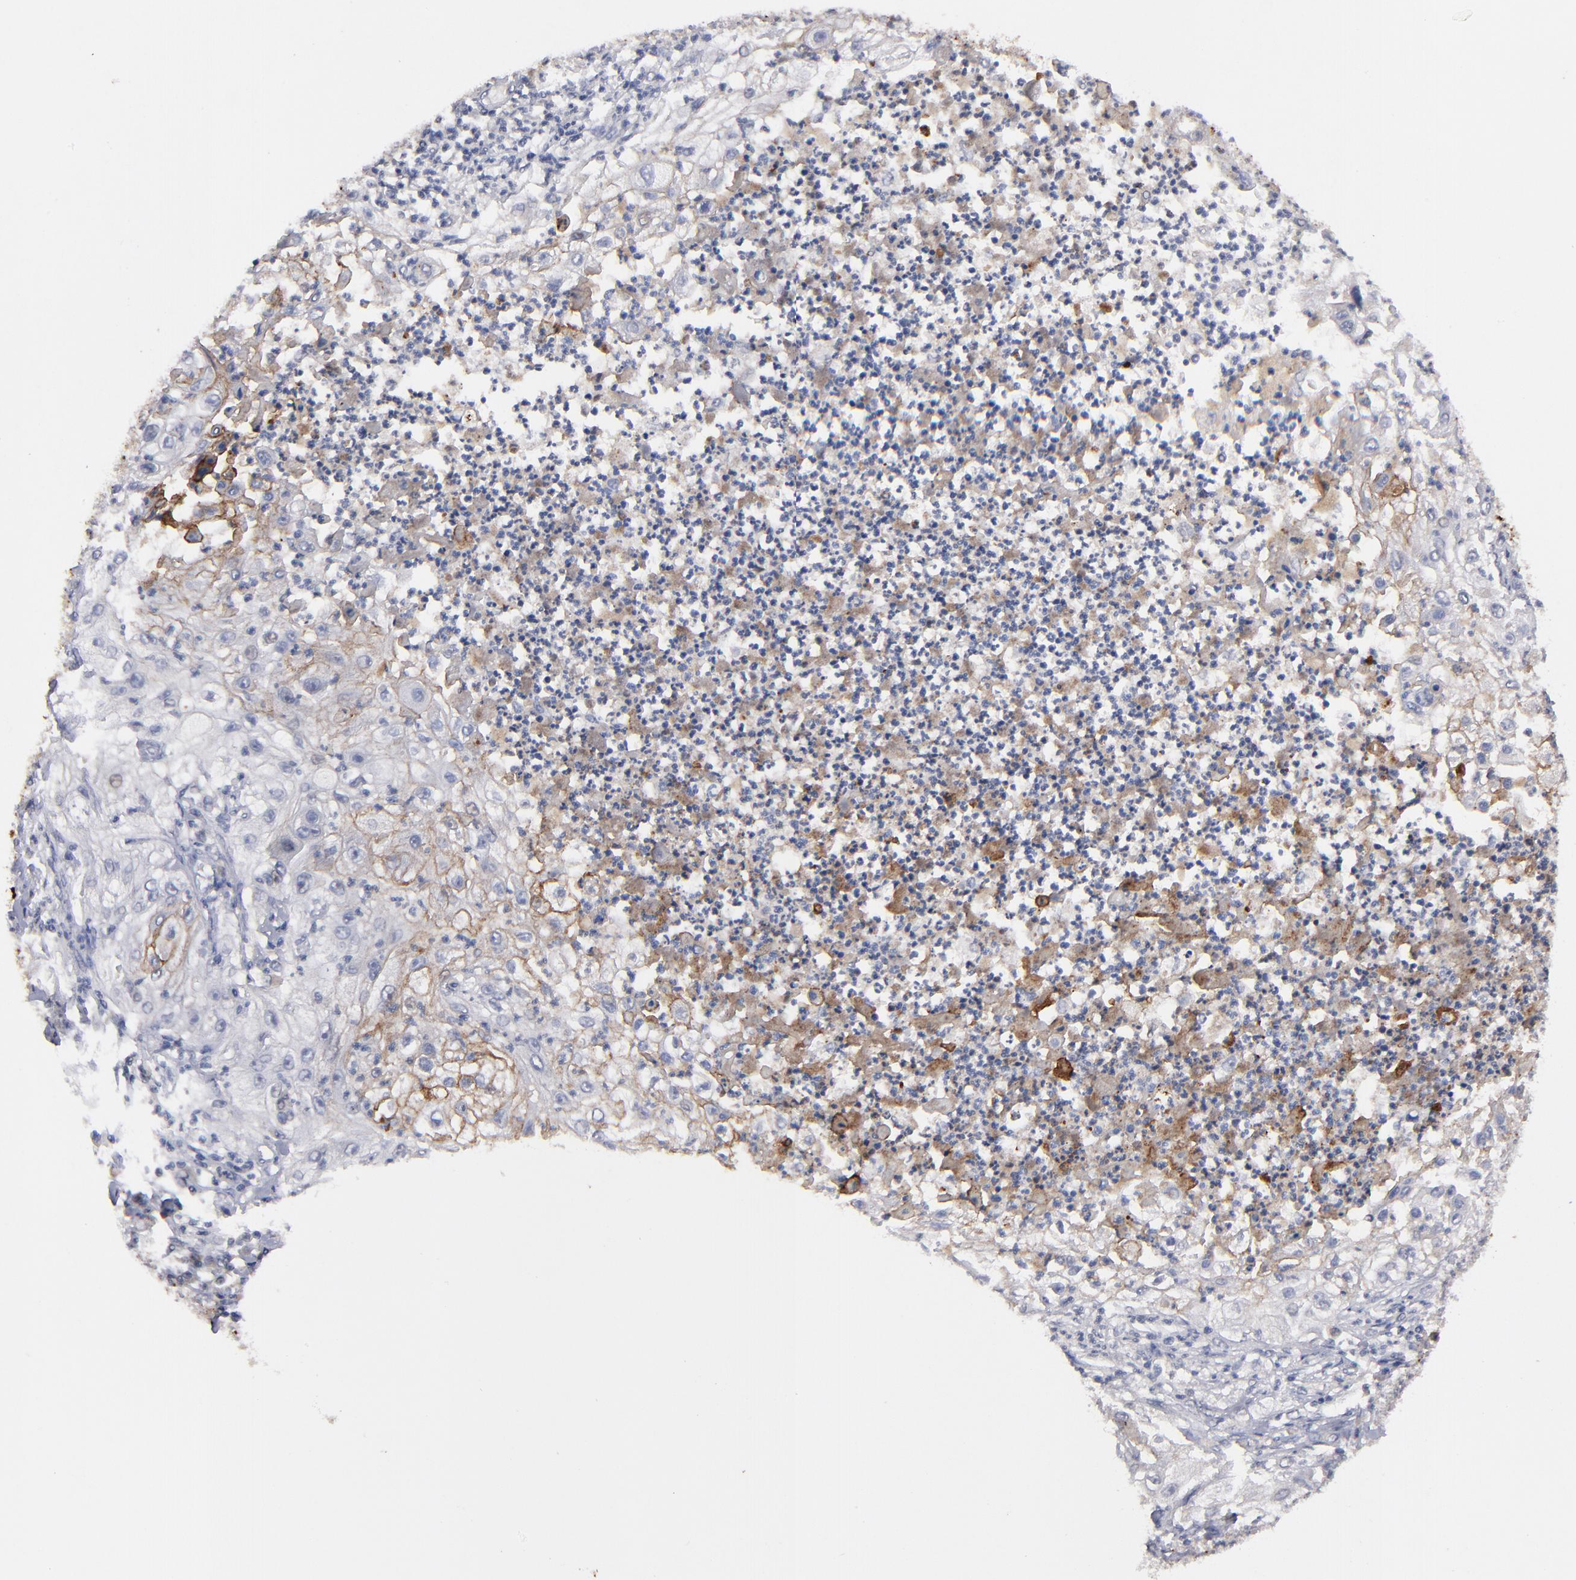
{"staining": {"intensity": "moderate", "quantity": "25%-75%", "location": "cytoplasmic/membranous"}, "tissue": "lung cancer", "cell_type": "Tumor cells", "image_type": "cancer", "snomed": [{"axis": "morphology", "description": "Inflammation, NOS"}, {"axis": "morphology", "description": "Squamous cell carcinoma, NOS"}, {"axis": "topography", "description": "Lymph node"}, {"axis": "topography", "description": "Soft tissue"}, {"axis": "topography", "description": "Lung"}], "caption": "This photomicrograph reveals IHC staining of lung squamous cell carcinoma, with medium moderate cytoplasmic/membranous staining in about 25%-75% of tumor cells.", "gene": "GPM6B", "patient": {"sex": "male", "age": 66}}